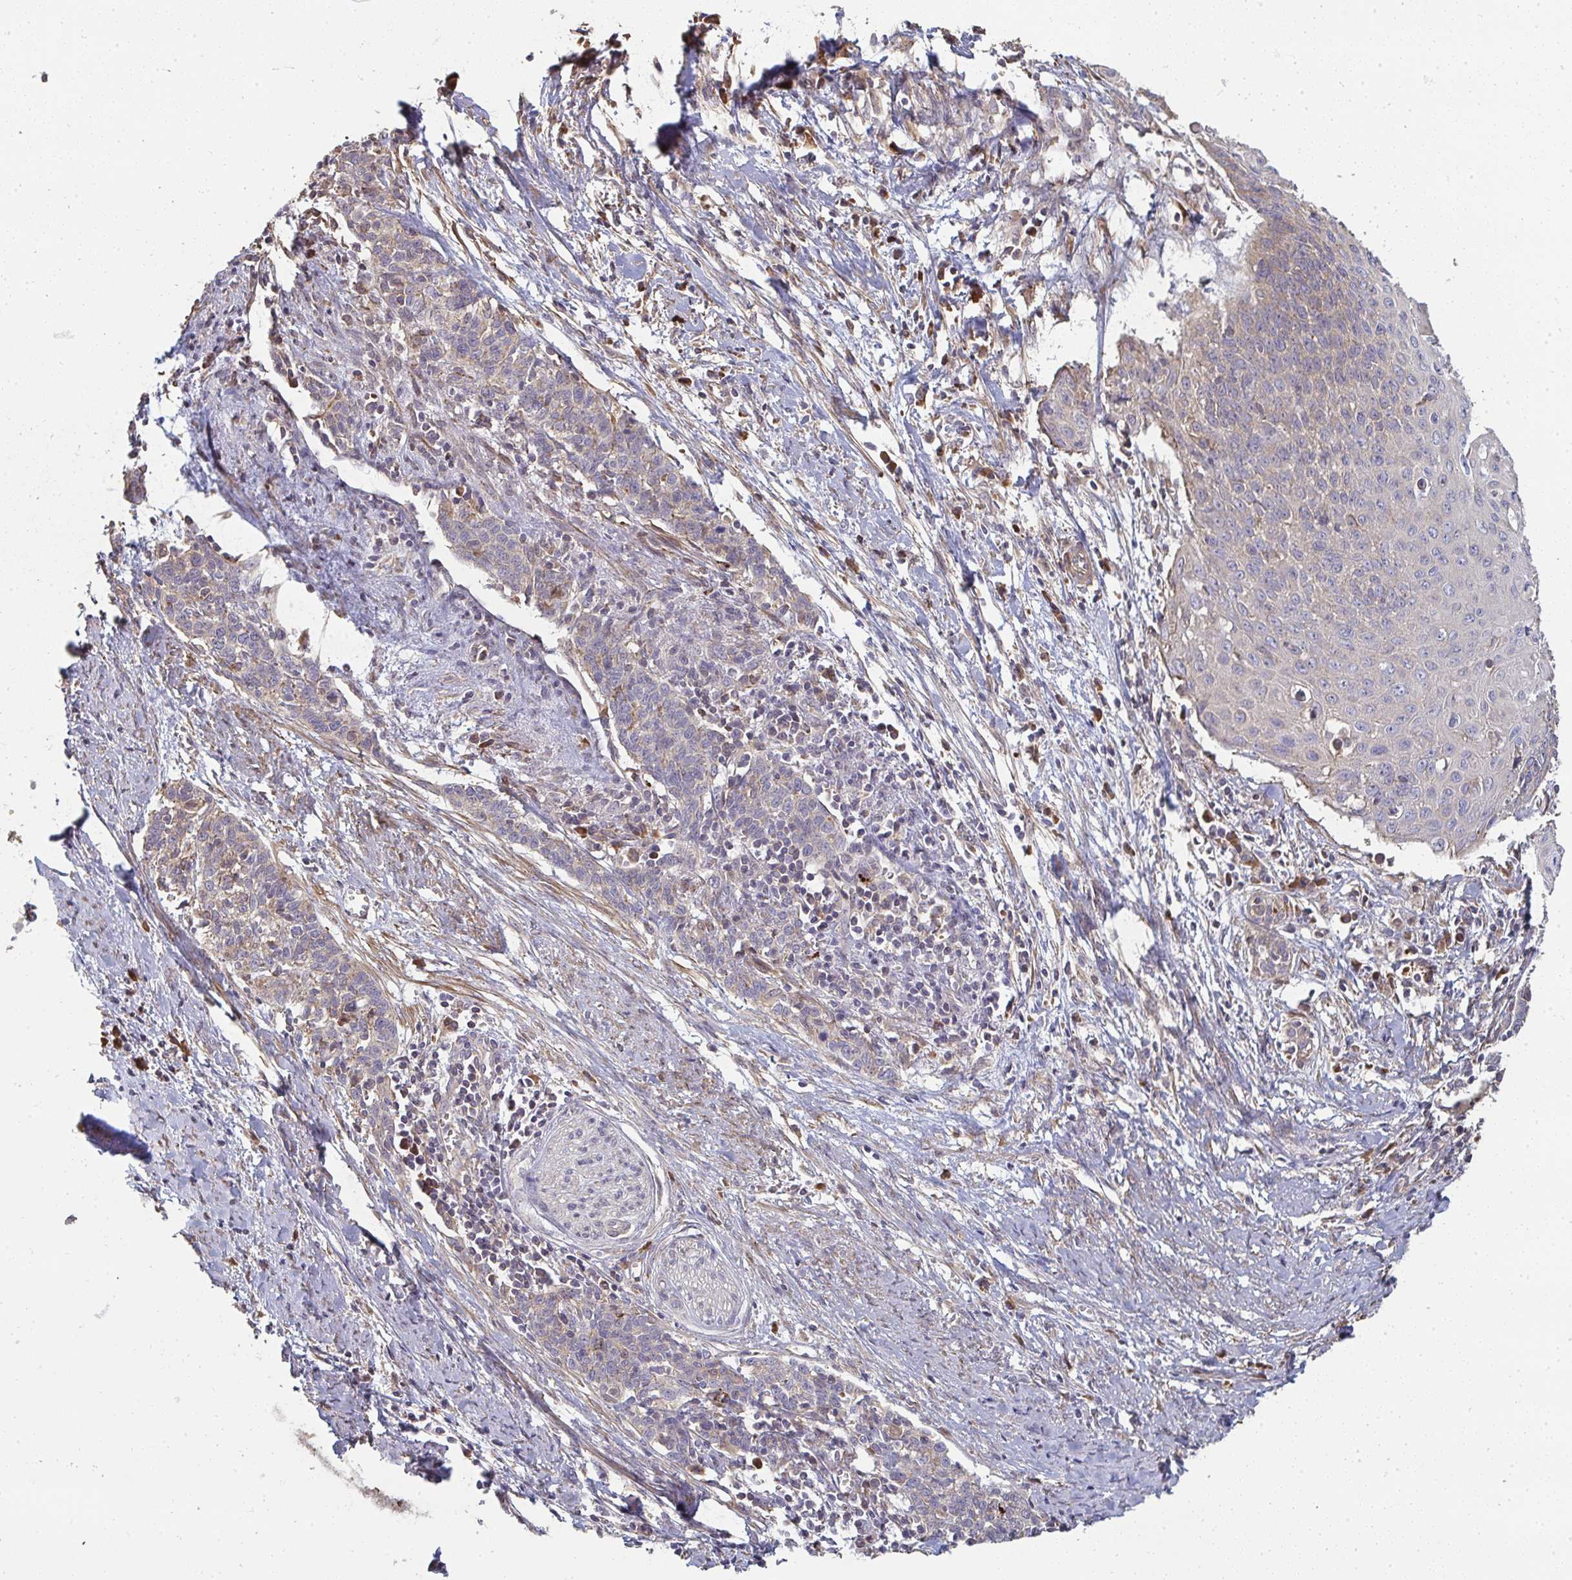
{"staining": {"intensity": "weak", "quantity": "<25%", "location": "cytoplasmic/membranous"}, "tissue": "cervical cancer", "cell_type": "Tumor cells", "image_type": "cancer", "snomed": [{"axis": "morphology", "description": "Squamous cell carcinoma, NOS"}, {"axis": "topography", "description": "Cervix"}], "caption": "Micrograph shows no significant protein positivity in tumor cells of cervical squamous cell carcinoma. The staining is performed using DAB brown chromogen with nuclei counter-stained in using hematoxylin.", "gene": "ZFYVE28", "patient": {"sex": "female", "age": 39}}